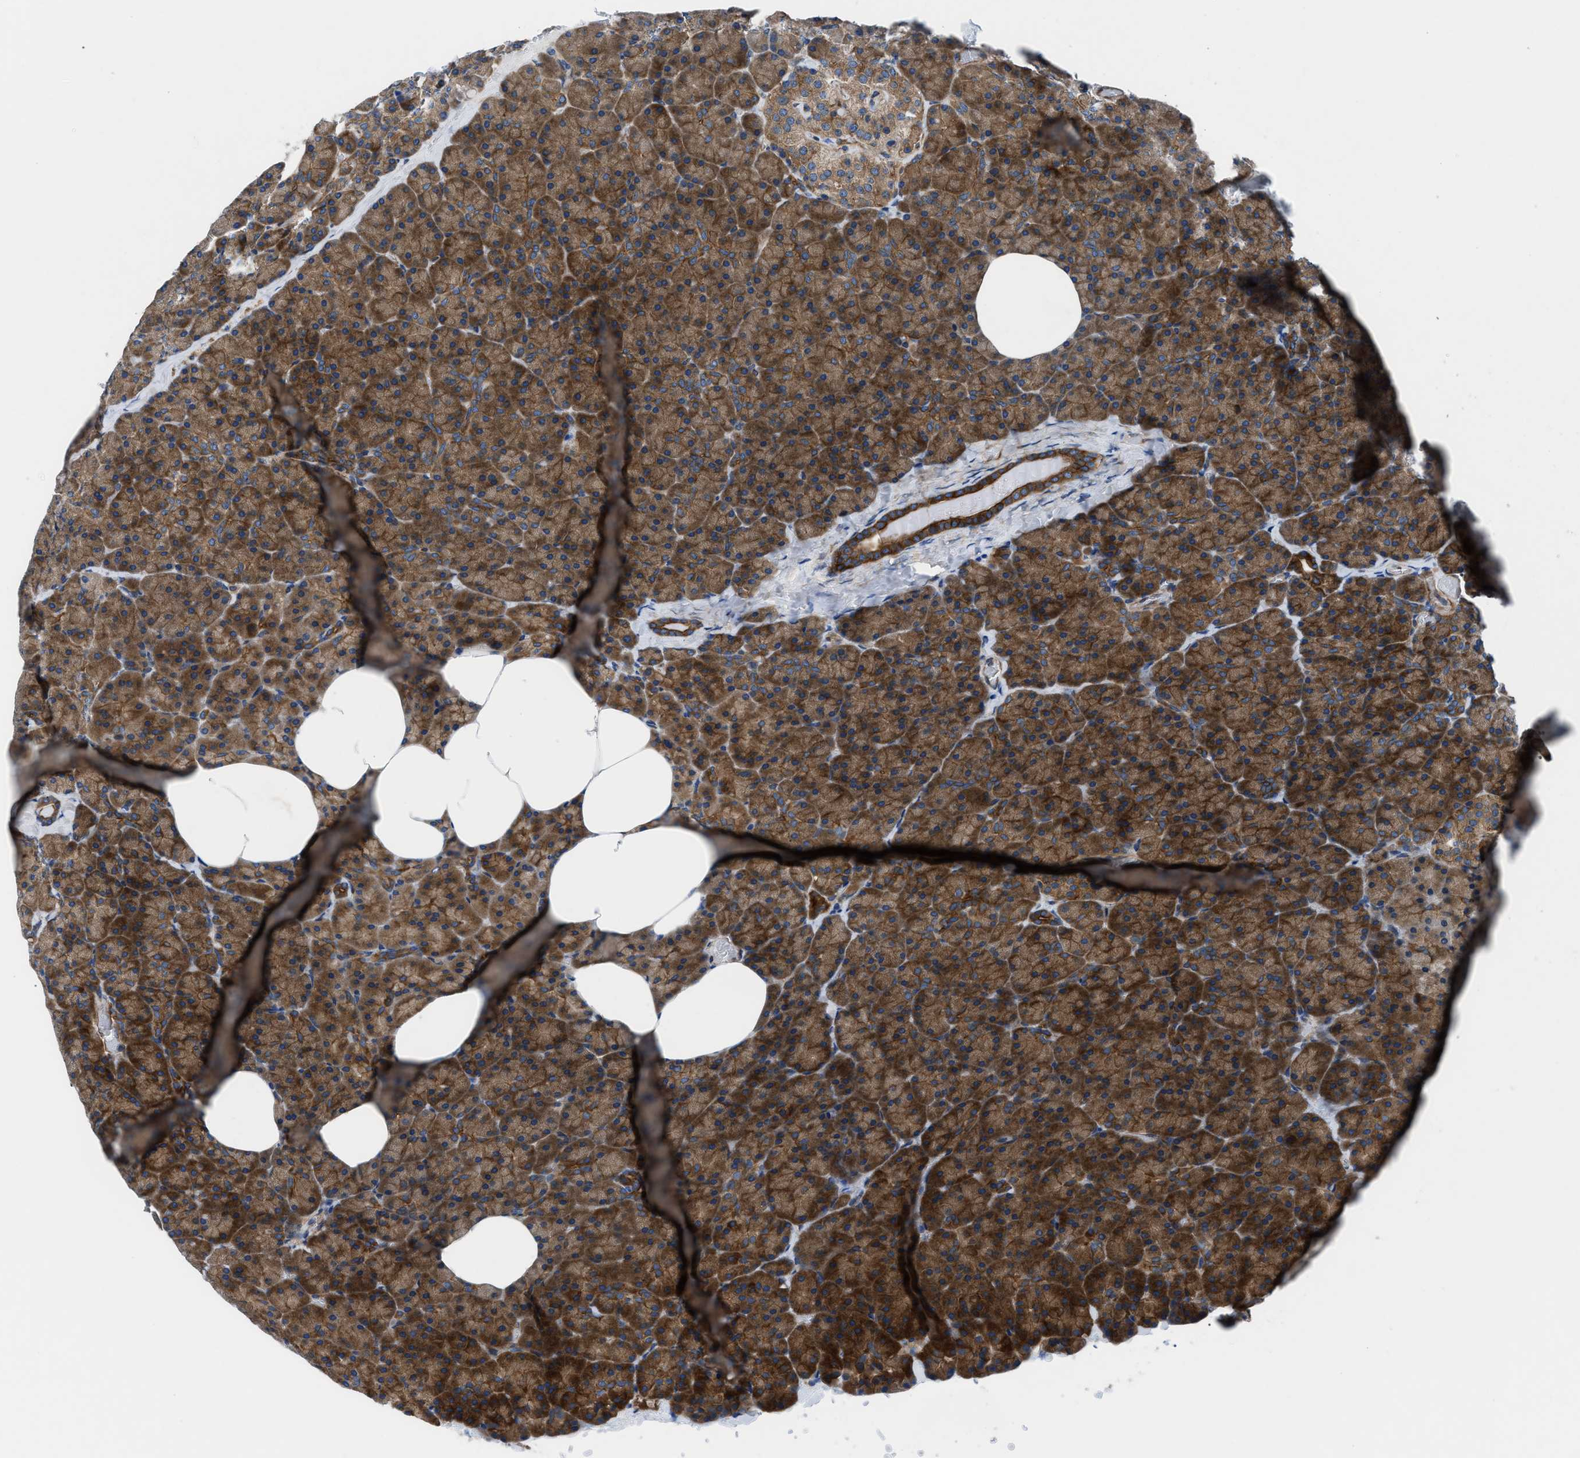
{"staining": {"intensity": "strong", "quantity": ">75%", "location": "cytoplasmic/membranous"}, "tissue": "pancreas", "cell_type": "Exocrine glandular cells", "image_type": "normal", "snomed": [{"axis": "morphology", "description": "Normal tissue, NOS"}, {"axis": "topography", "description": "Pancreas"}], "caption": "High-magnification brightfield microscopy of unremarkable pancreas stained with DAB (brown) and counterstained with hematoxylin (blue). exocrine glandular cells exhibit strong cytoplasmic/membranous positivity is seen in about>75% of cells.", "gene": "TRIP4", "patient": {"sex": "female", "age": 35}}